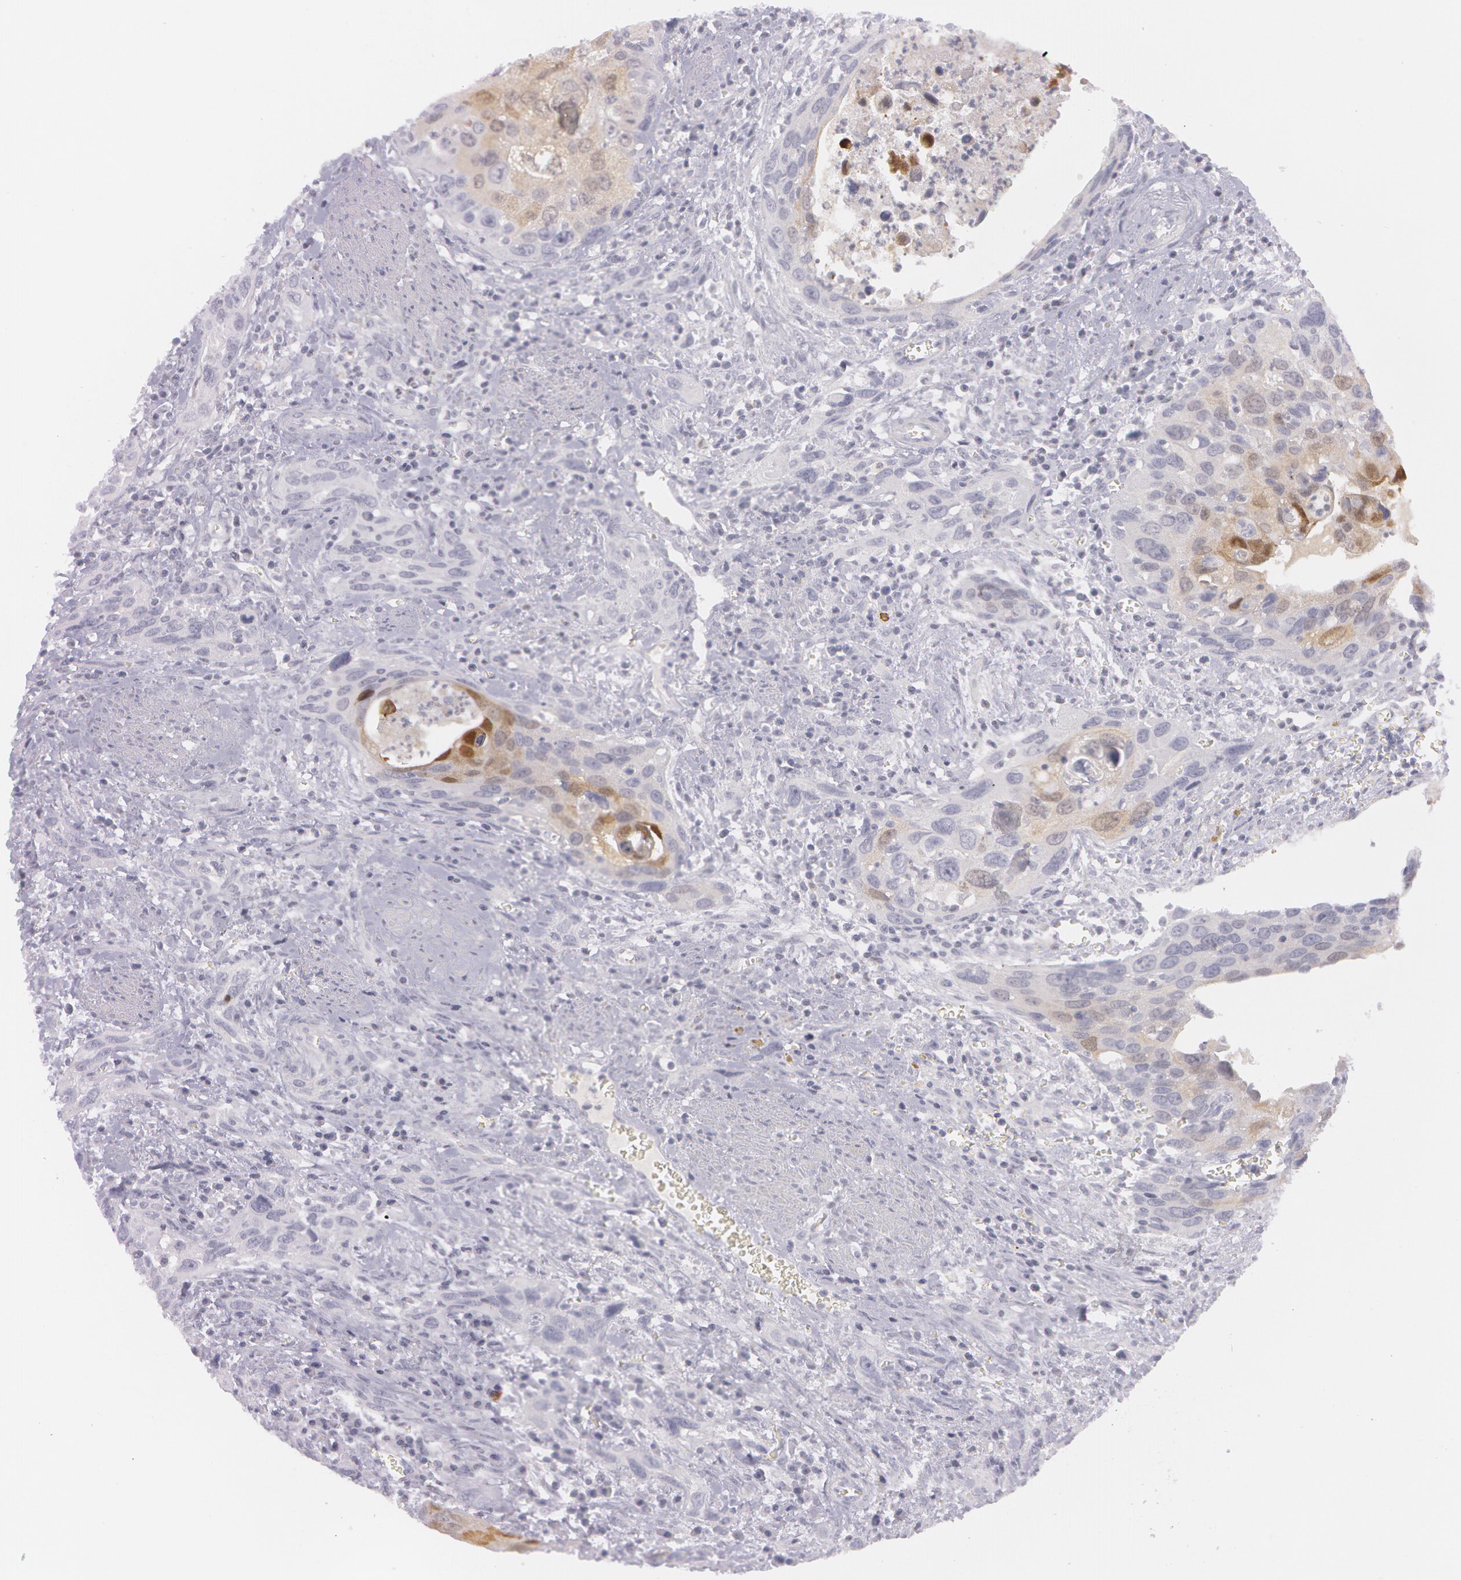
{"staining": {"intensity": "weak", "quantity": "<25%", "location": "nuclear"}, "tissue": "urothelial cancer", "cell_type": "Tumor cells", "image_type": "cancer", "snomed": [{"axis": "morphology", "description": "Urothelial carcinoma, High grade"}, {"axis": "topography", "description": "Urinary bladder"}], "caption": "IHC of urothelial cancer exhibits no staining in tumor cells.", "gene": "IL1RN", "patient": {"sex": "male", "age": 71}}